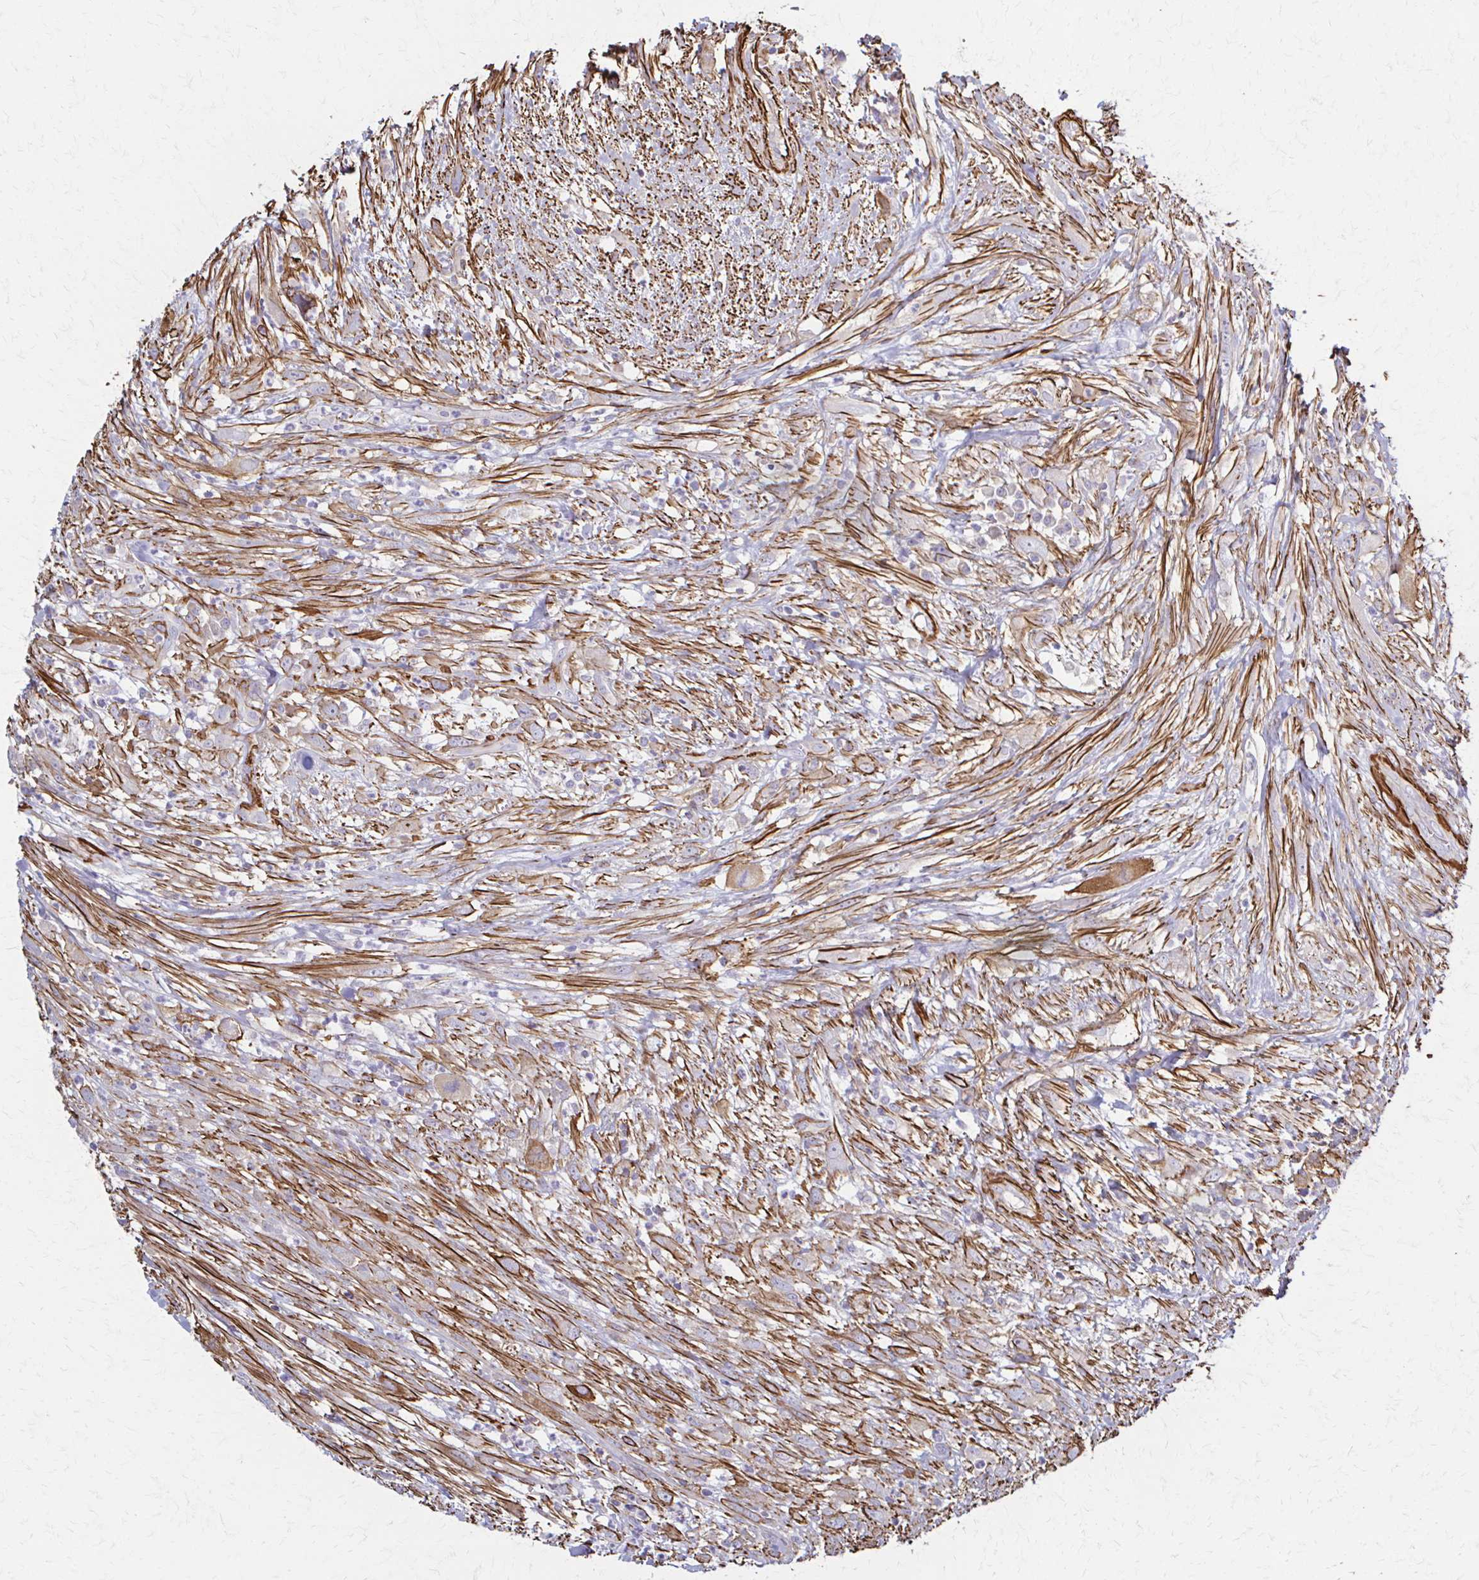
{"staining": {"intensity": "moderate", "quantity": "<25%", "location": "cytoplasmic/membranous"}, "tissue": "head and neck cancer", "cell_type": "Tumor cells", "image_type": "cancer", "snomed": [{"axis": "morphology", "description": "Squamous cell carcinoma, NOS"}, {"axis": "topography", "description": "Head-Neck"}], "caption": "The photomicrograph exhibits a brown stain indicating the presence of a protein in the cytoplasmic/membranous of tumor cells in head and neck cancer. (DAB IHC, brown staining for protein, blue staining for nuclei).", "gene": "TIMMDC1", "patient": {"sex": "male", "age": 65}}